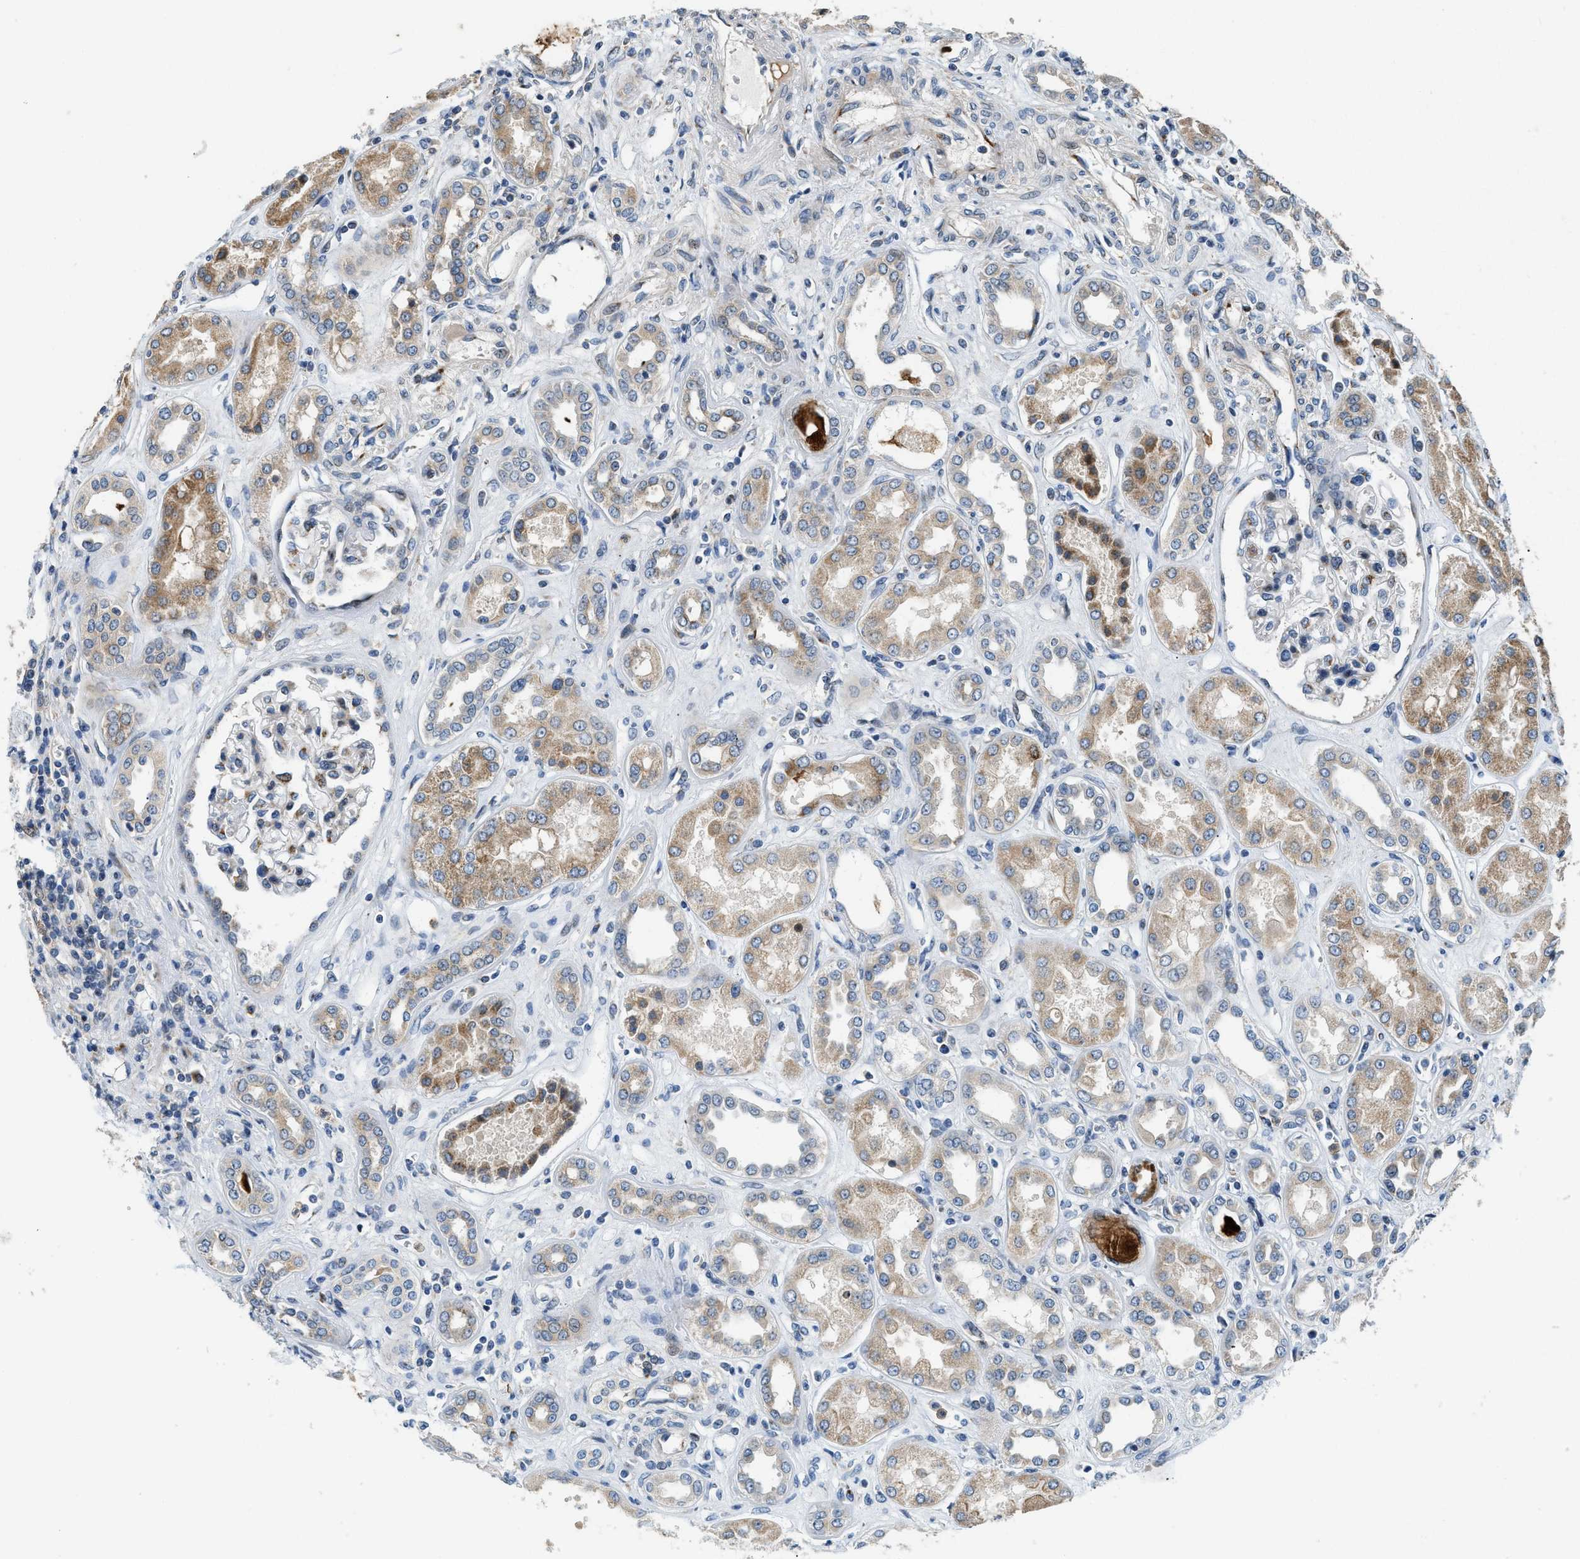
{"staining": {"intensity": "moderate", "quantity": "<25%", "location": "cytoplasmic/membranous"}, "tissue": "kidney", "cell_type": "Cells in glomeruli", "image_type": "normal", "snomed": [{"axis": "morphology", "description": "Normal tissue, NOS"}, {"axis": "topography", "description": "Kidney"}], "caption": "High-power microscopy captured an IHC photomicrograph of benign kidney, revealing moderate cytoplasmic/membranous positivity in about <25% of cells in glomeruli. (Brightfield microscopy of DAB IHC at high magnification).", "gene": "FUT8", "patient": {"sex": "male", "age": 59}}